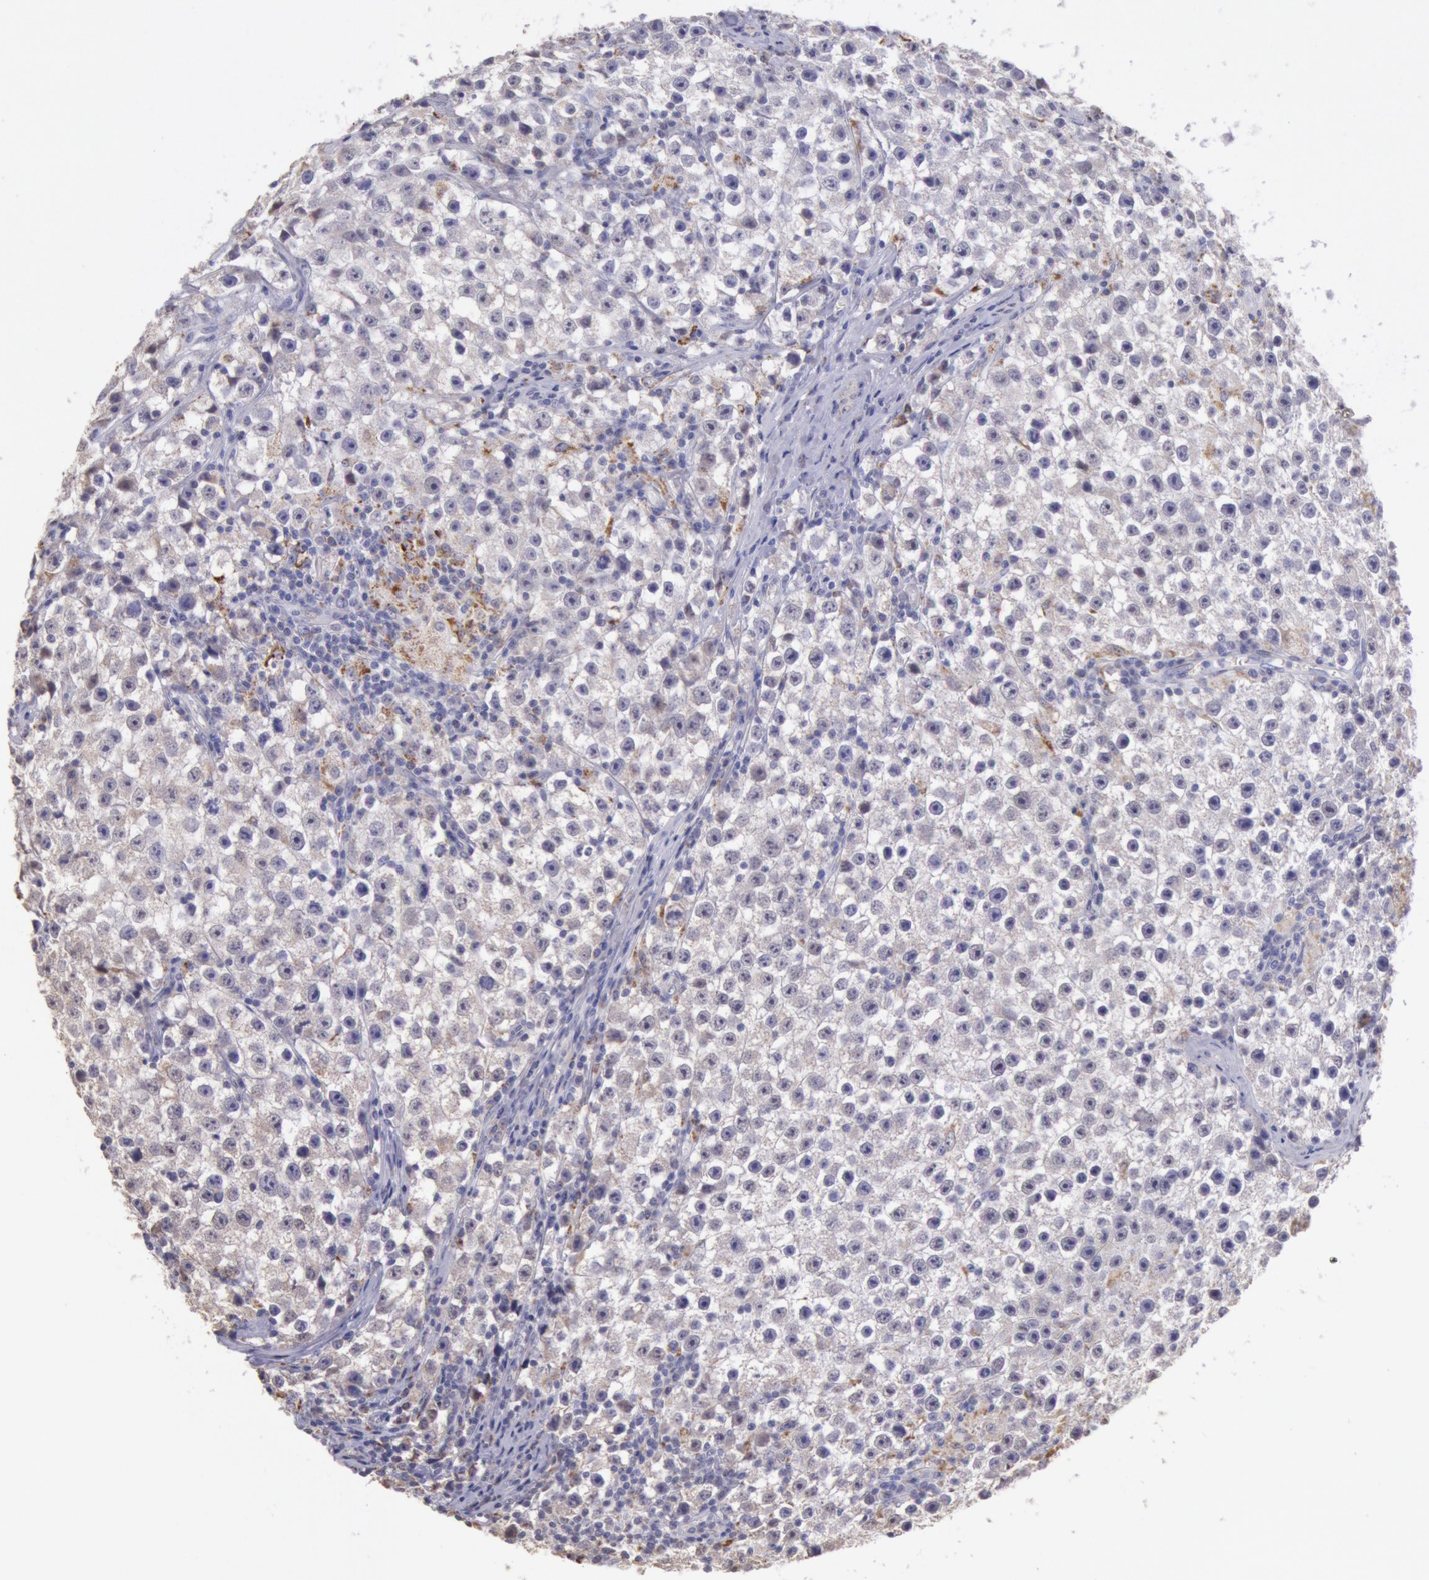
{"staining": {"intensity": "weak", "quantity": "<25%", "location": "cytoplasmic/membranous,nuclear"}, "tissue": "testis cancer", "cell_type": "Tumor cells", "image_type": "cancer", "snomed": [{"axis": "morphology", "description": "Seminoma, NOS"}, {"axis": "topography", "description": "Testis"}], "caption": "Immunohistochemical staining of human seminoma (testis) exhibits no significant positivity in tumor cells.", "gene": "FRMD6", "patient": {"sex": "male", "age": 35}}